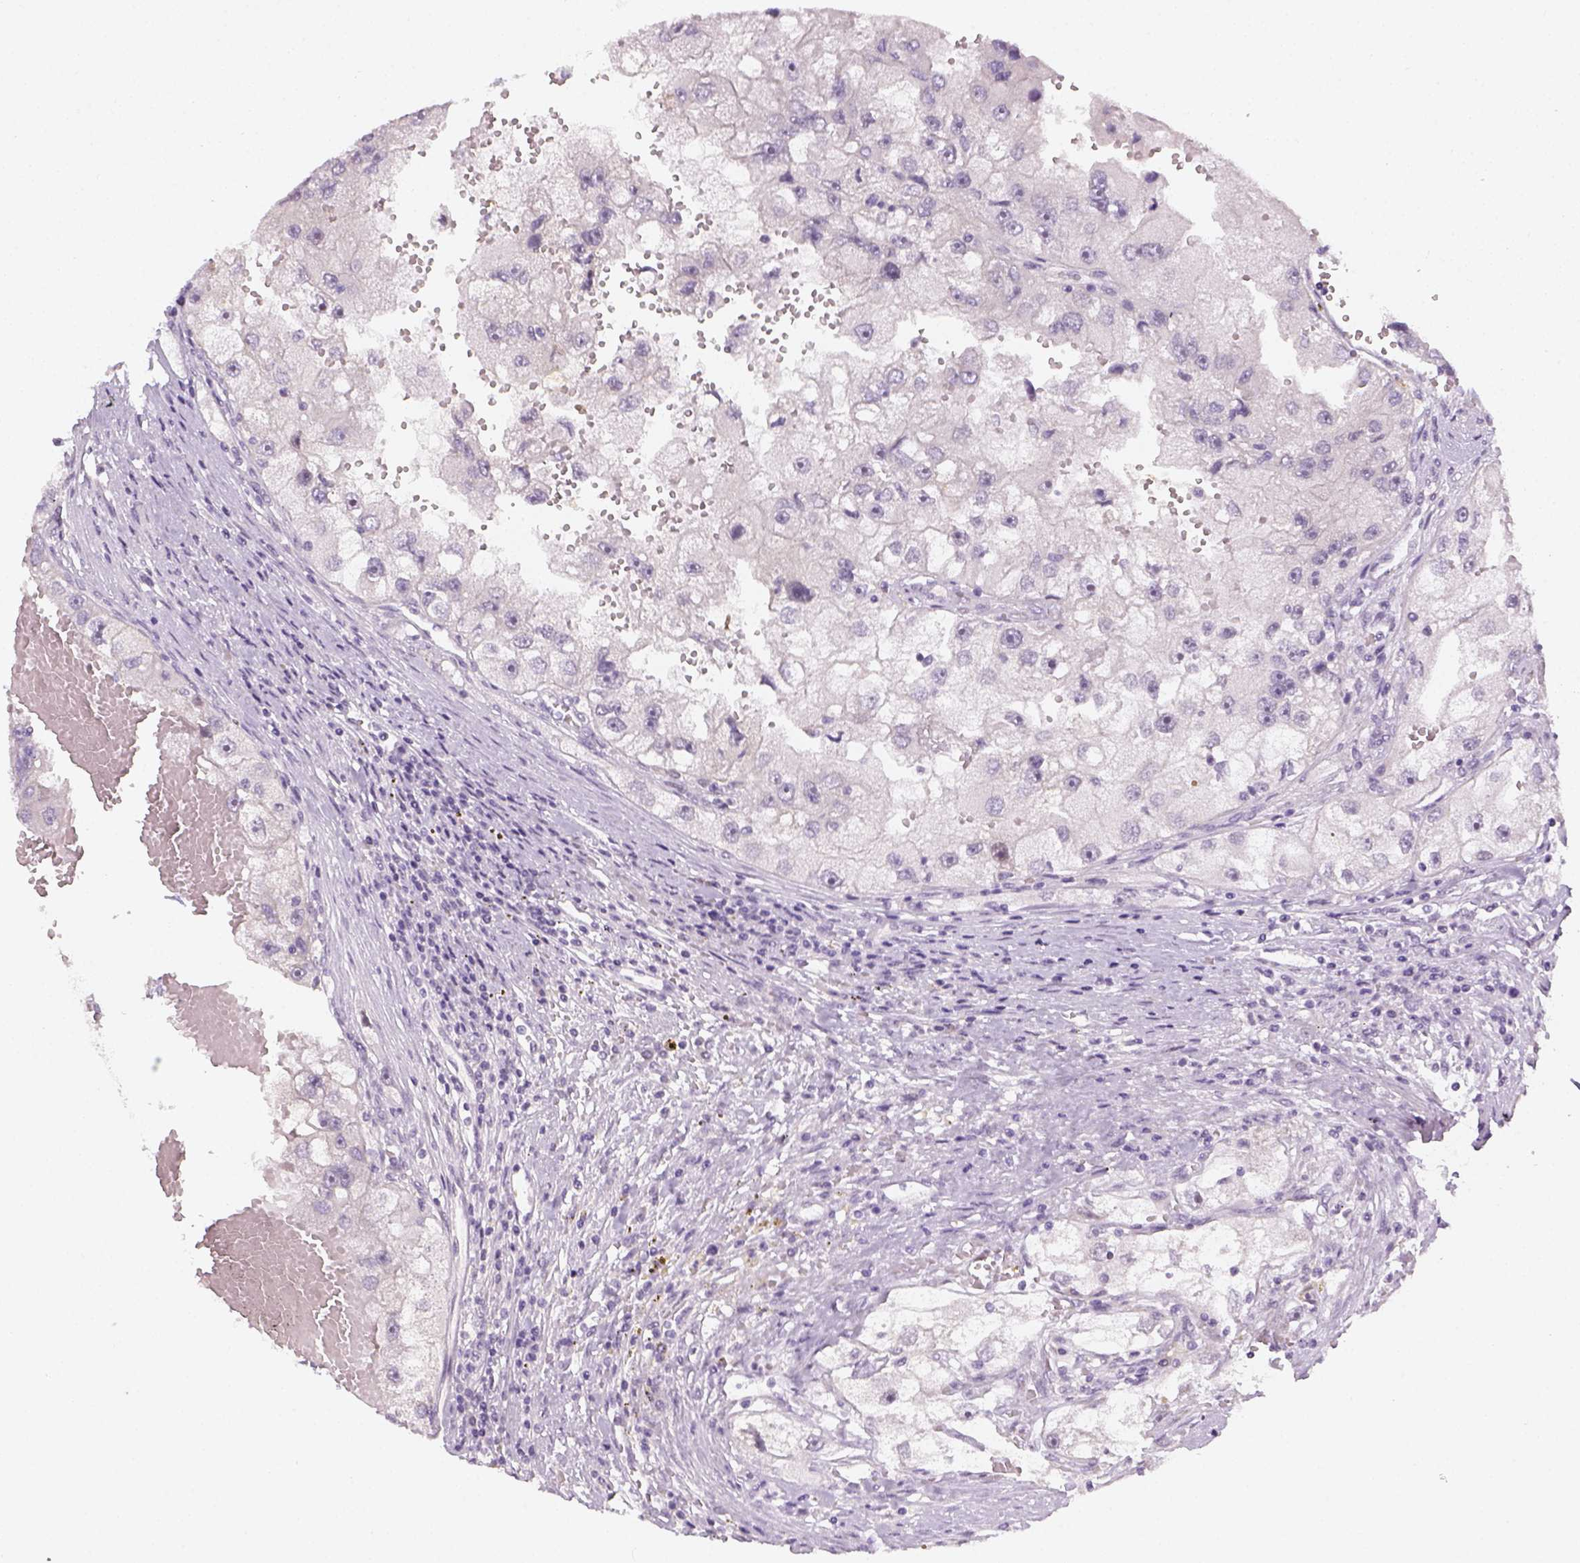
{"staining": {"intensity": "negative", "quantity": "none", "location": "none"}, "tissue": "renal cancer", "cell_type": "Tumor cells", "image_type": "cancer", "snomed": [{"axis": "morphology", "description": "Adenocarcinoma, NOS"}, {"axis": "topography", "description": "Kidney"}], "caption": "There is no significant expression in tumor cells of renal adenocarcinoma.", "gene": "MAGEB3", "patient": {"sex": "male", "age": 63}}